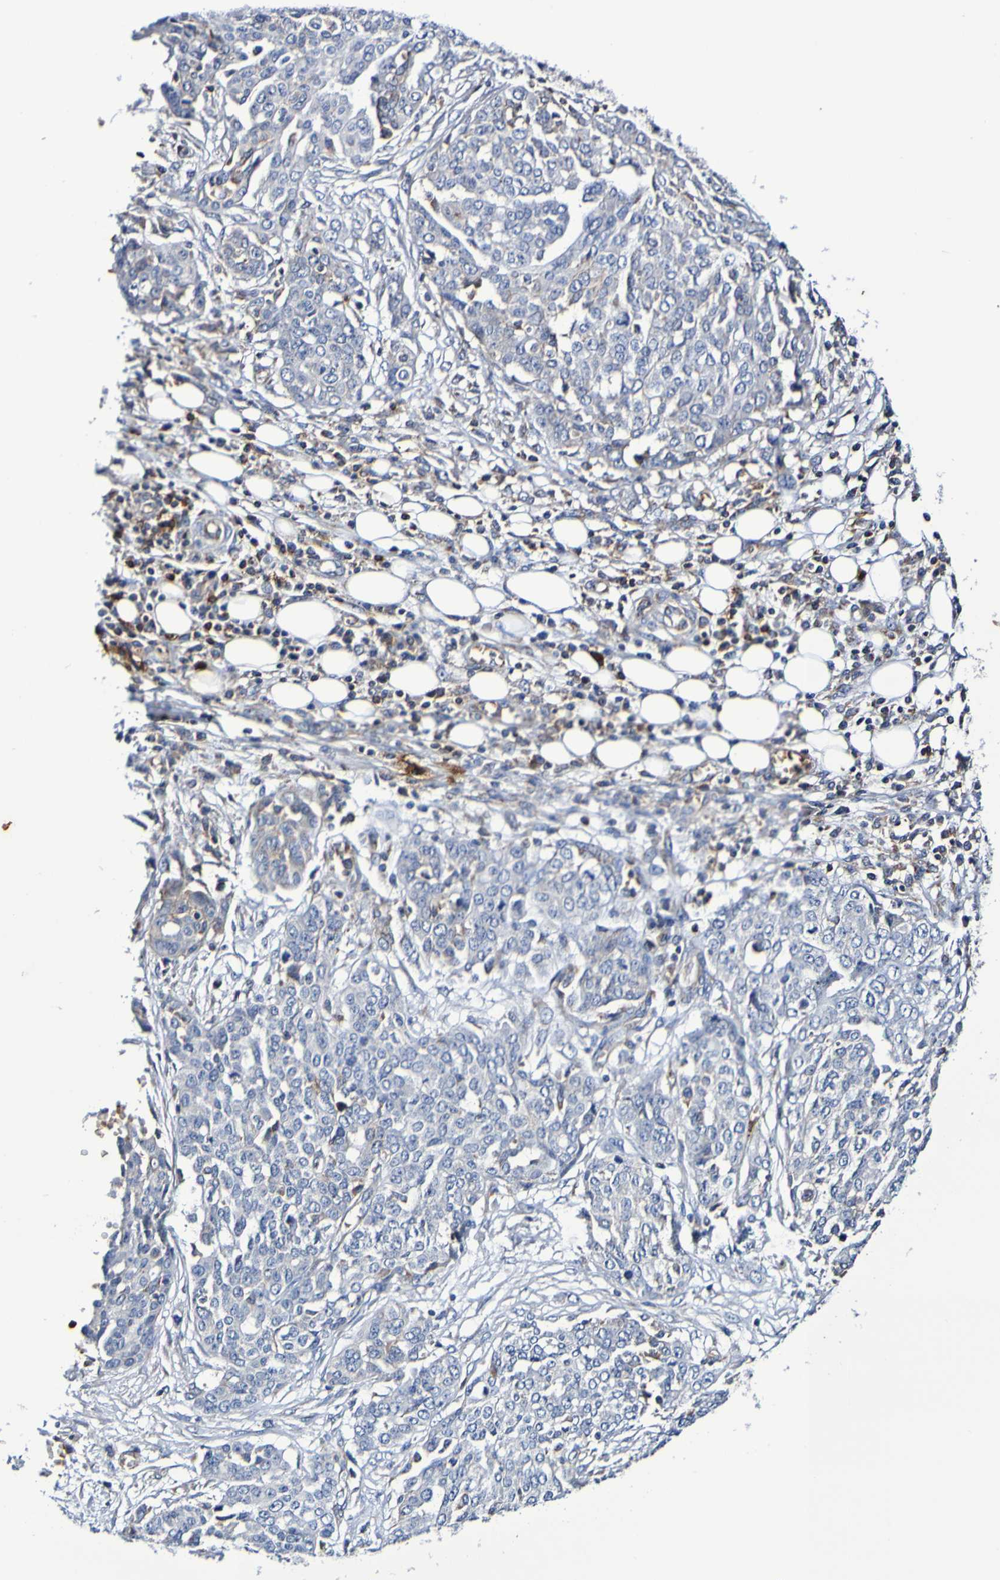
{"staining": {"intensity": "negative", "quantity": "none", "location": "none"}, "tissue": "ovarian cancer", "cell_type": "Tumor cells", "image_type": "cancer", "snomed": [{"axis": "morphology", "description": "Cystadenocarcinoma, serous, NOS"}, {"axis": "topography", "description": "Soft tissue"}, {"axis": "topography", "description": "Ovary"}], "caption": "IHC histopathology image of ovarian cancer stained for a protein (brown), which displays no positivity in tumor cells.", "gene": "WNT4", "patient": {"sex": "female", "age": 57}}